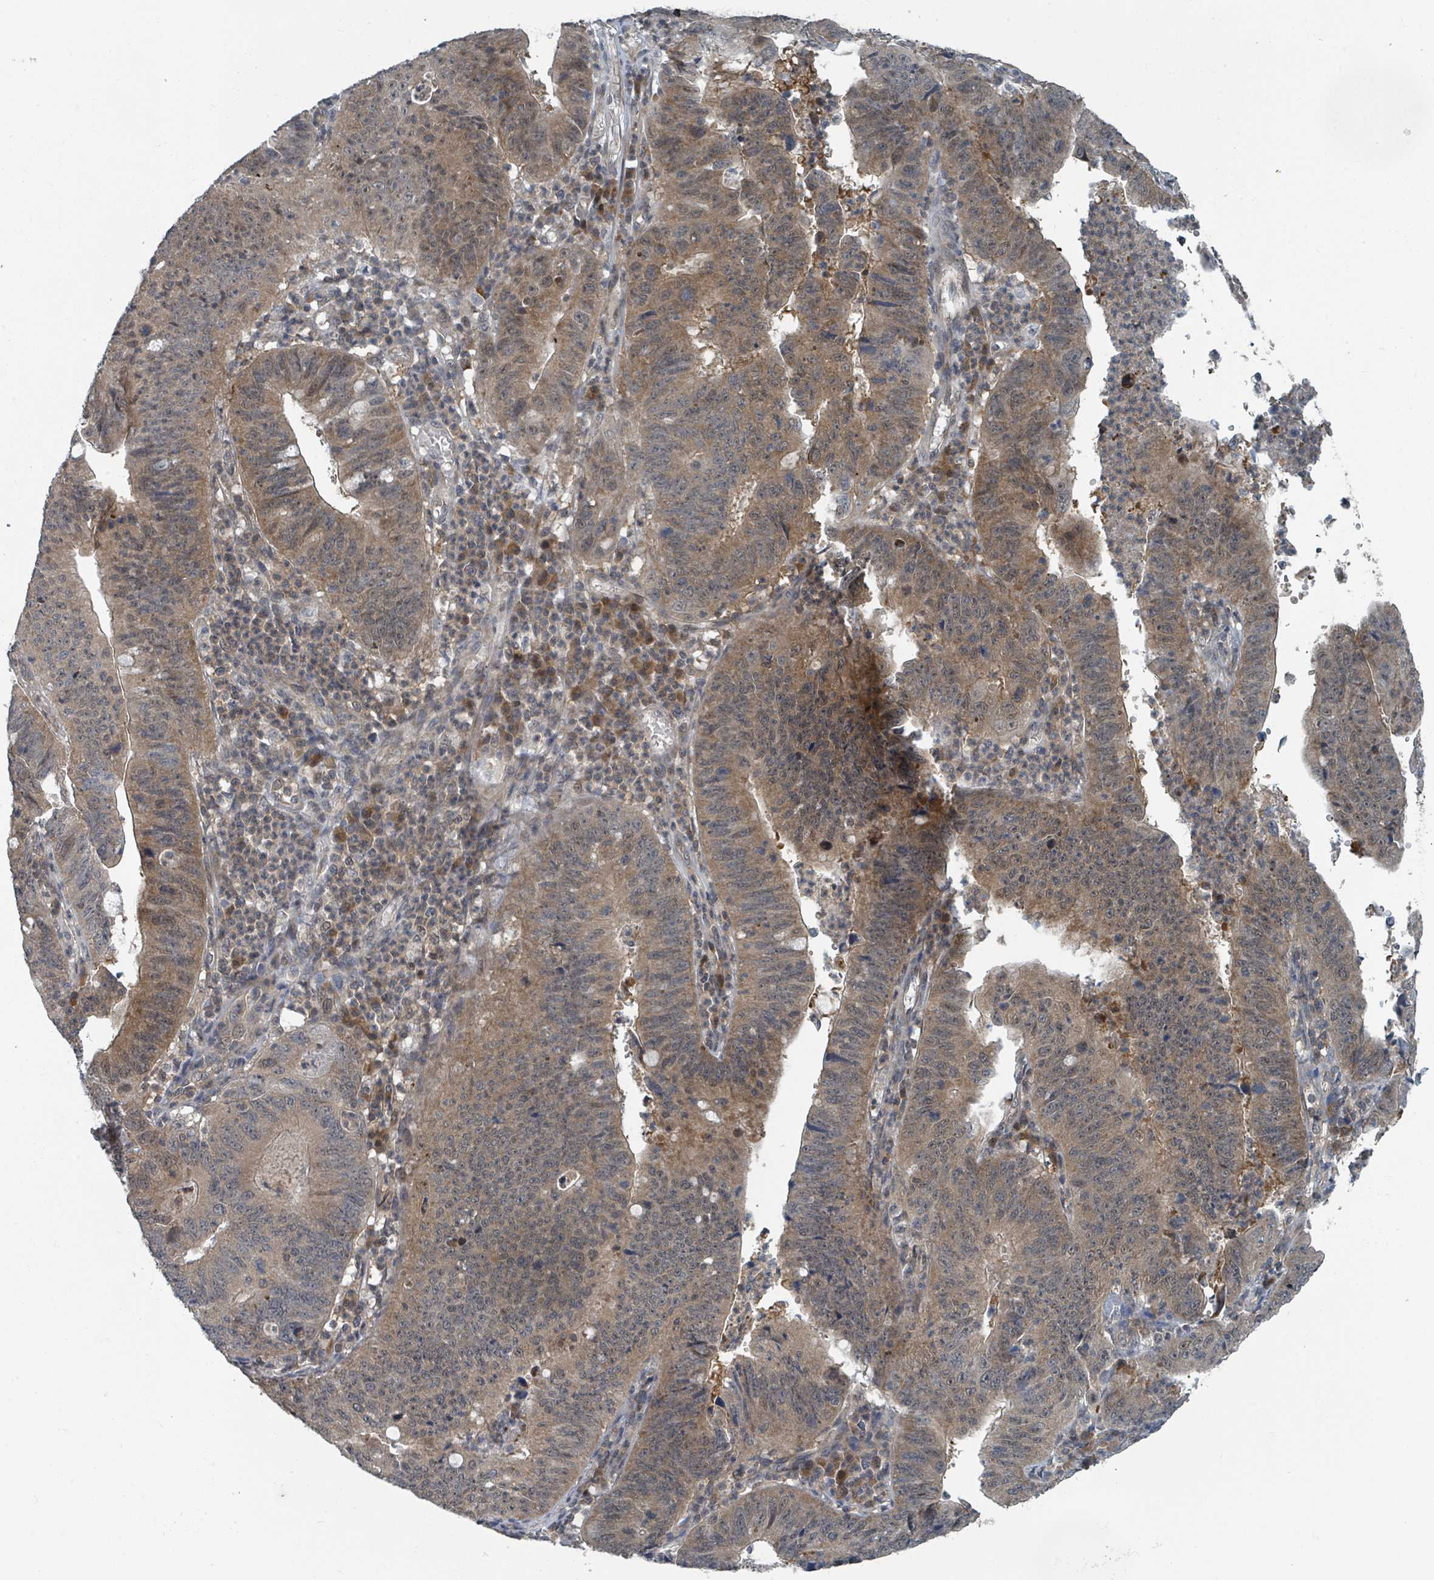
{"staining": {"intensity": "moderate", "quantity": ">75%", "location": "cytoplasmic/membranous,nuclear"}, "tissue": "stomach cancer", "cell_type": "Tumor cells", "image_type": "cancer", "snomed": [{"axis": "morphology", "description": "Adenocarcinoma, NOS"}, {"axis": "topography", "description": "Stomach"}], "caption": "A medium amount of moderate cytoplasmic/membranous and nuclear staining is identified in about >75% of tumor cells in stomach adenocarcinoma tissue. (DAB (3,3'-diaminobenzidine) IHC, brown staining for protein, blue staining for nuclei).", "gene": "GOLGA7", "patient": {"sex": "male", "age": 59}}